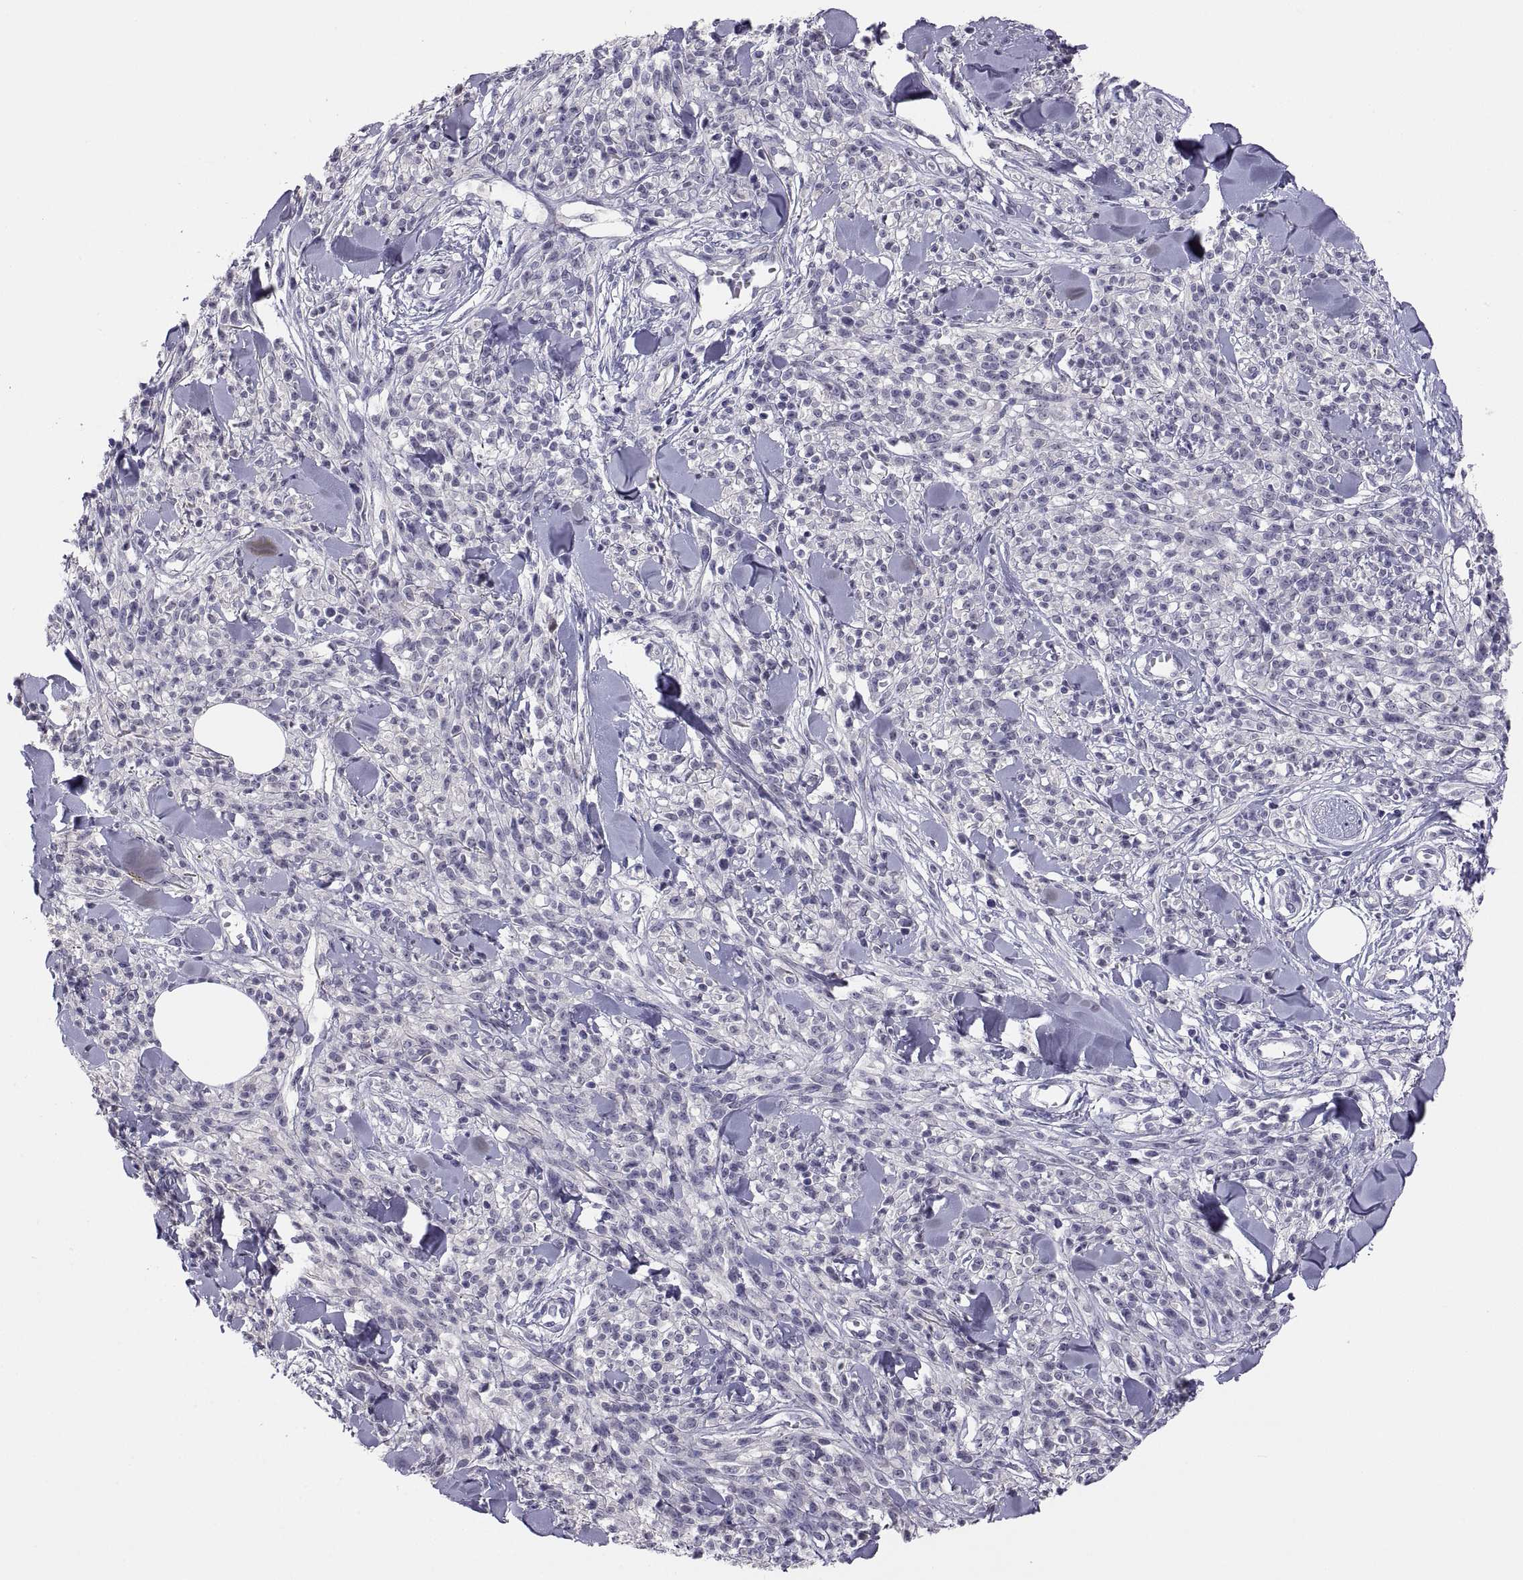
{"staining": {"intensity": "negative", "quantity": "none", "location": "none"}, "tissue": "melanoma", "cell_type": "Tumor cells", "image_type": "cancer", "snomed": [{"axis": "morphology", "description": "Malignant melanoma, NOS"}, {"axis": "topography", "description": "Skin"}, {"axis": "topography", "description": "Skin of trunk"}], "caption": "High power microscopy image of an immunohistochemistry (IHC) photomicrograph of malignant melanoma, revealing no significant expression in tumor cells.", "gene": "STRC", "patient": {"sex": "male", "age": 74}}